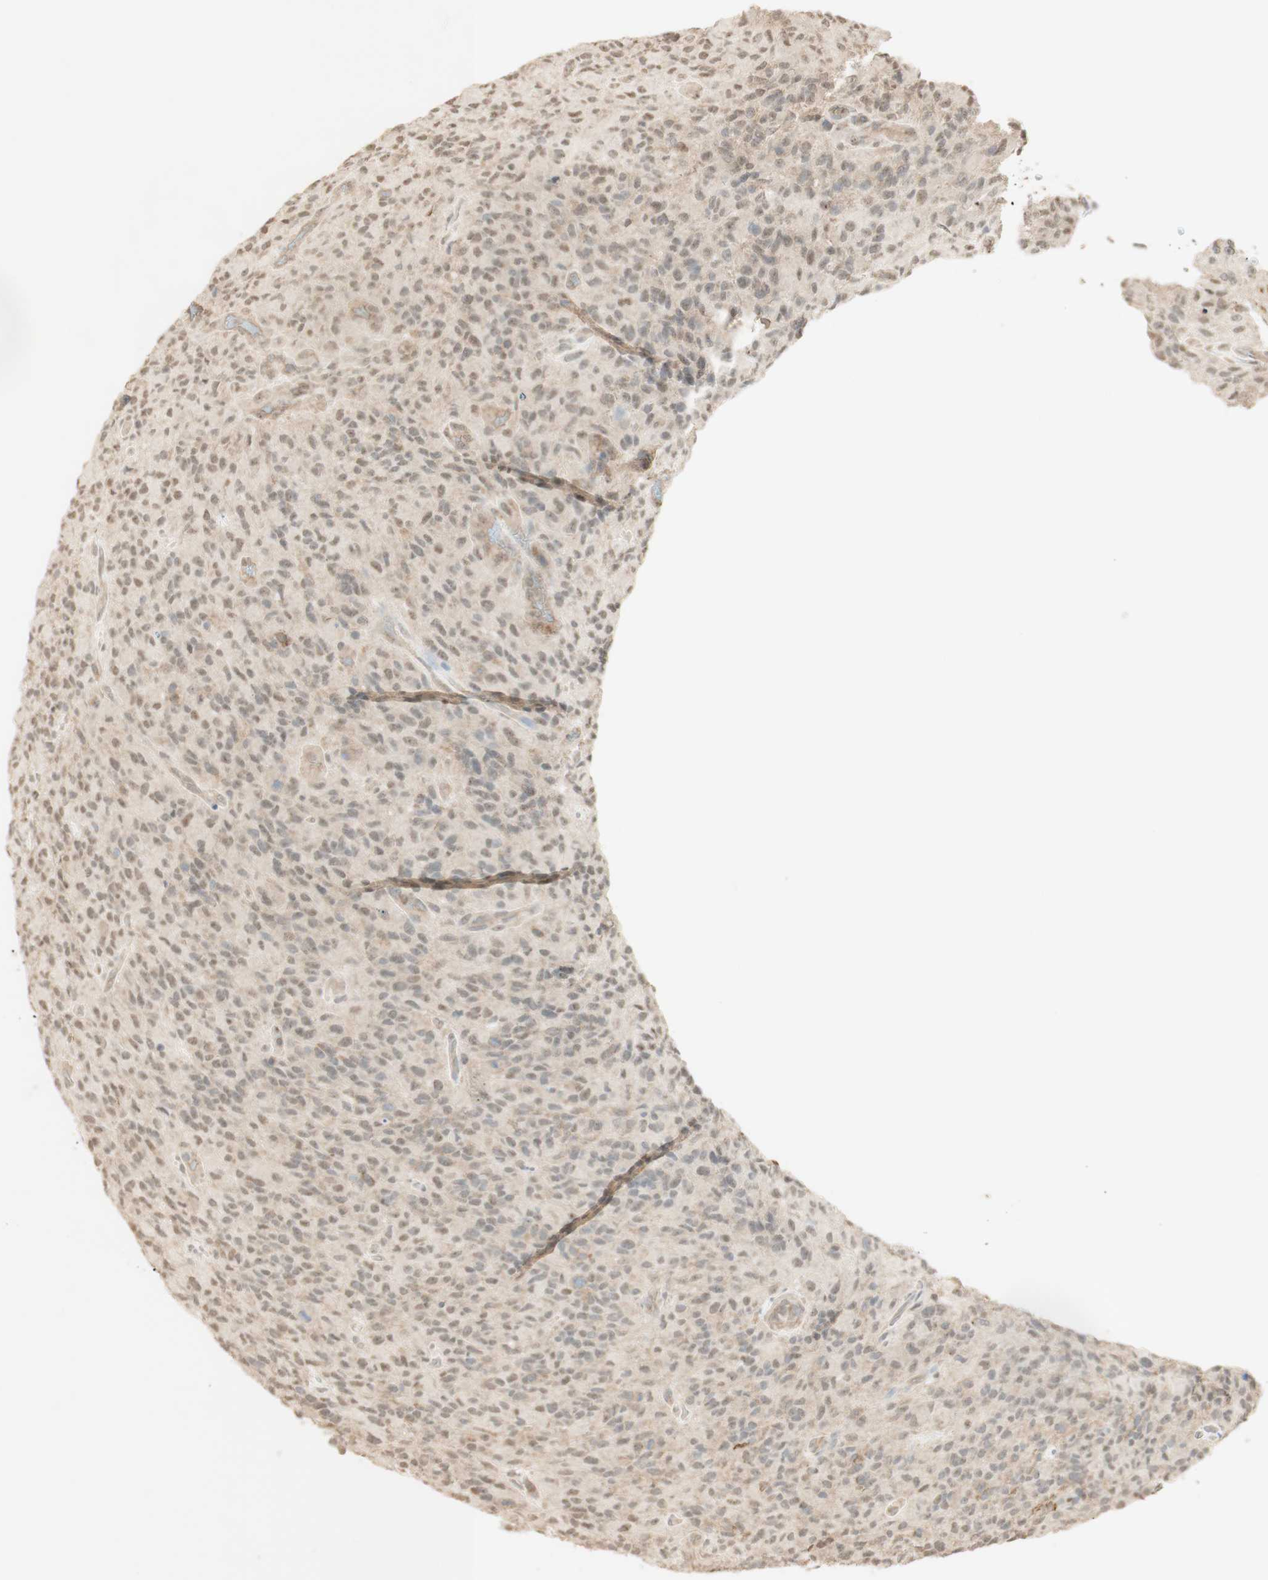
{"staining": {"intensity": "weak", "quantity": "25%-75%", "location": "cytoplasmic/membranous"}, "tissue": "glioma", "cell_type": "Tumor cells", "image_type": "cancer", "snomed": [{"axis": "morphology", "description": "Glioma, malignant, High grade"}, {"axis": "topography", "description": "Brain"}], "caption": "Immunohistochemistry (IHC) micrograph of neoplastic tissue: human high-grade glioma (malignant) stained using IHC shows low levels of weak protein expression localized specifically in the cytoplasmic/membranous of tumor cells, appearing as a cytoplasmic/membranous brown color.", "gene": "SPINT2", "patient": {"sex": "male", "age": 71}}